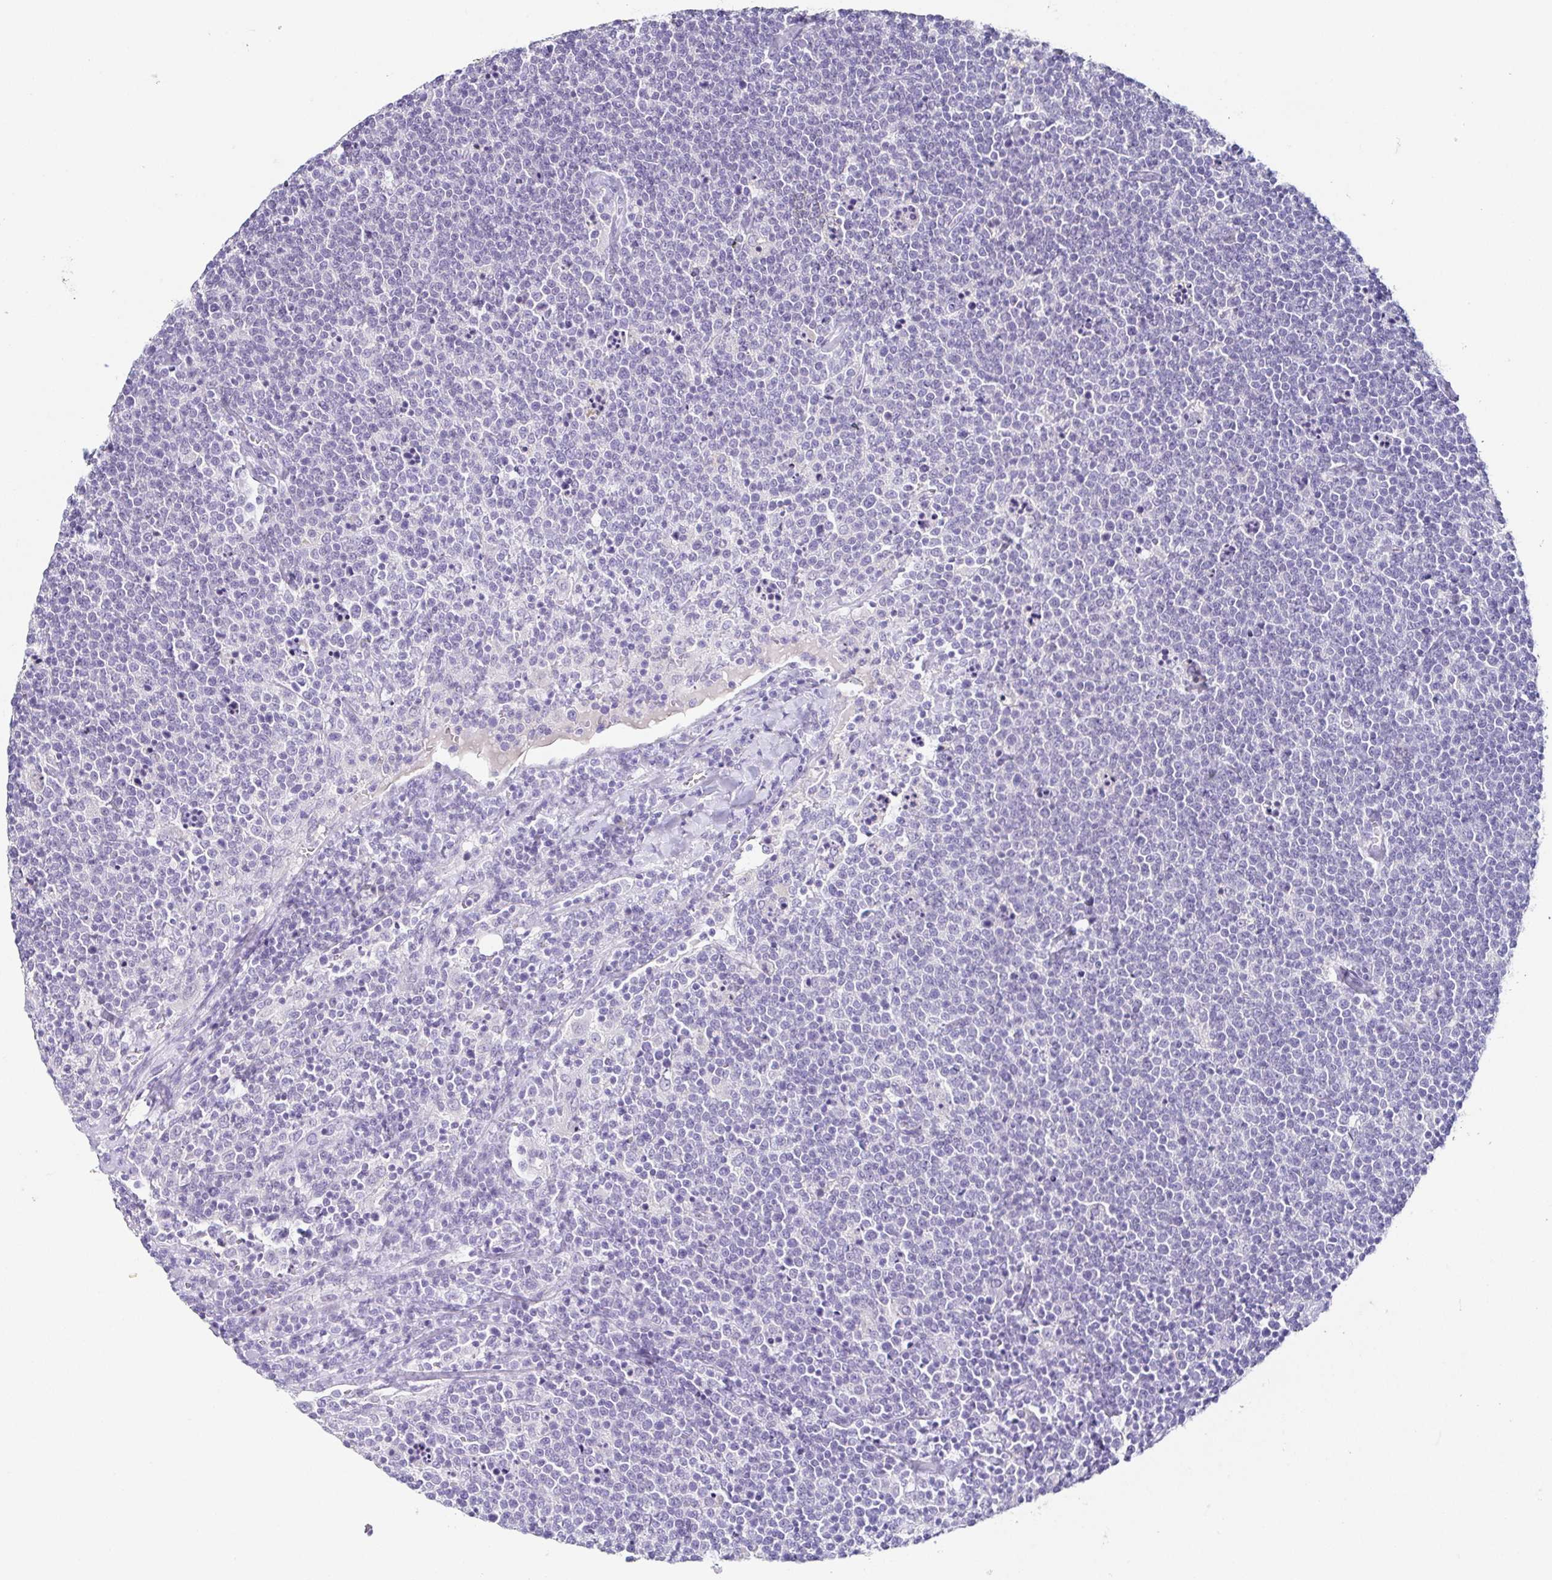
{"staining": {"intensity": "negative", "quantity": "none", "location": "none"}, "tissue": "lymphoma", "cell_type": "Tumor cells", "image_type": "cancer", "snomed": [{"axis": "morphology", "description": "Malignant lymphoma, non-Hodgkin's type, High grade"}, {"axis": "topography", "description": "Lymph node"}], "caption": "An immunohistochemistry (IHC) image of lymphoma is shown. There is no staining in tumor cells of lymphoma.", "gene": "TP73", "patient": {"sex": "male", "age": 61}}